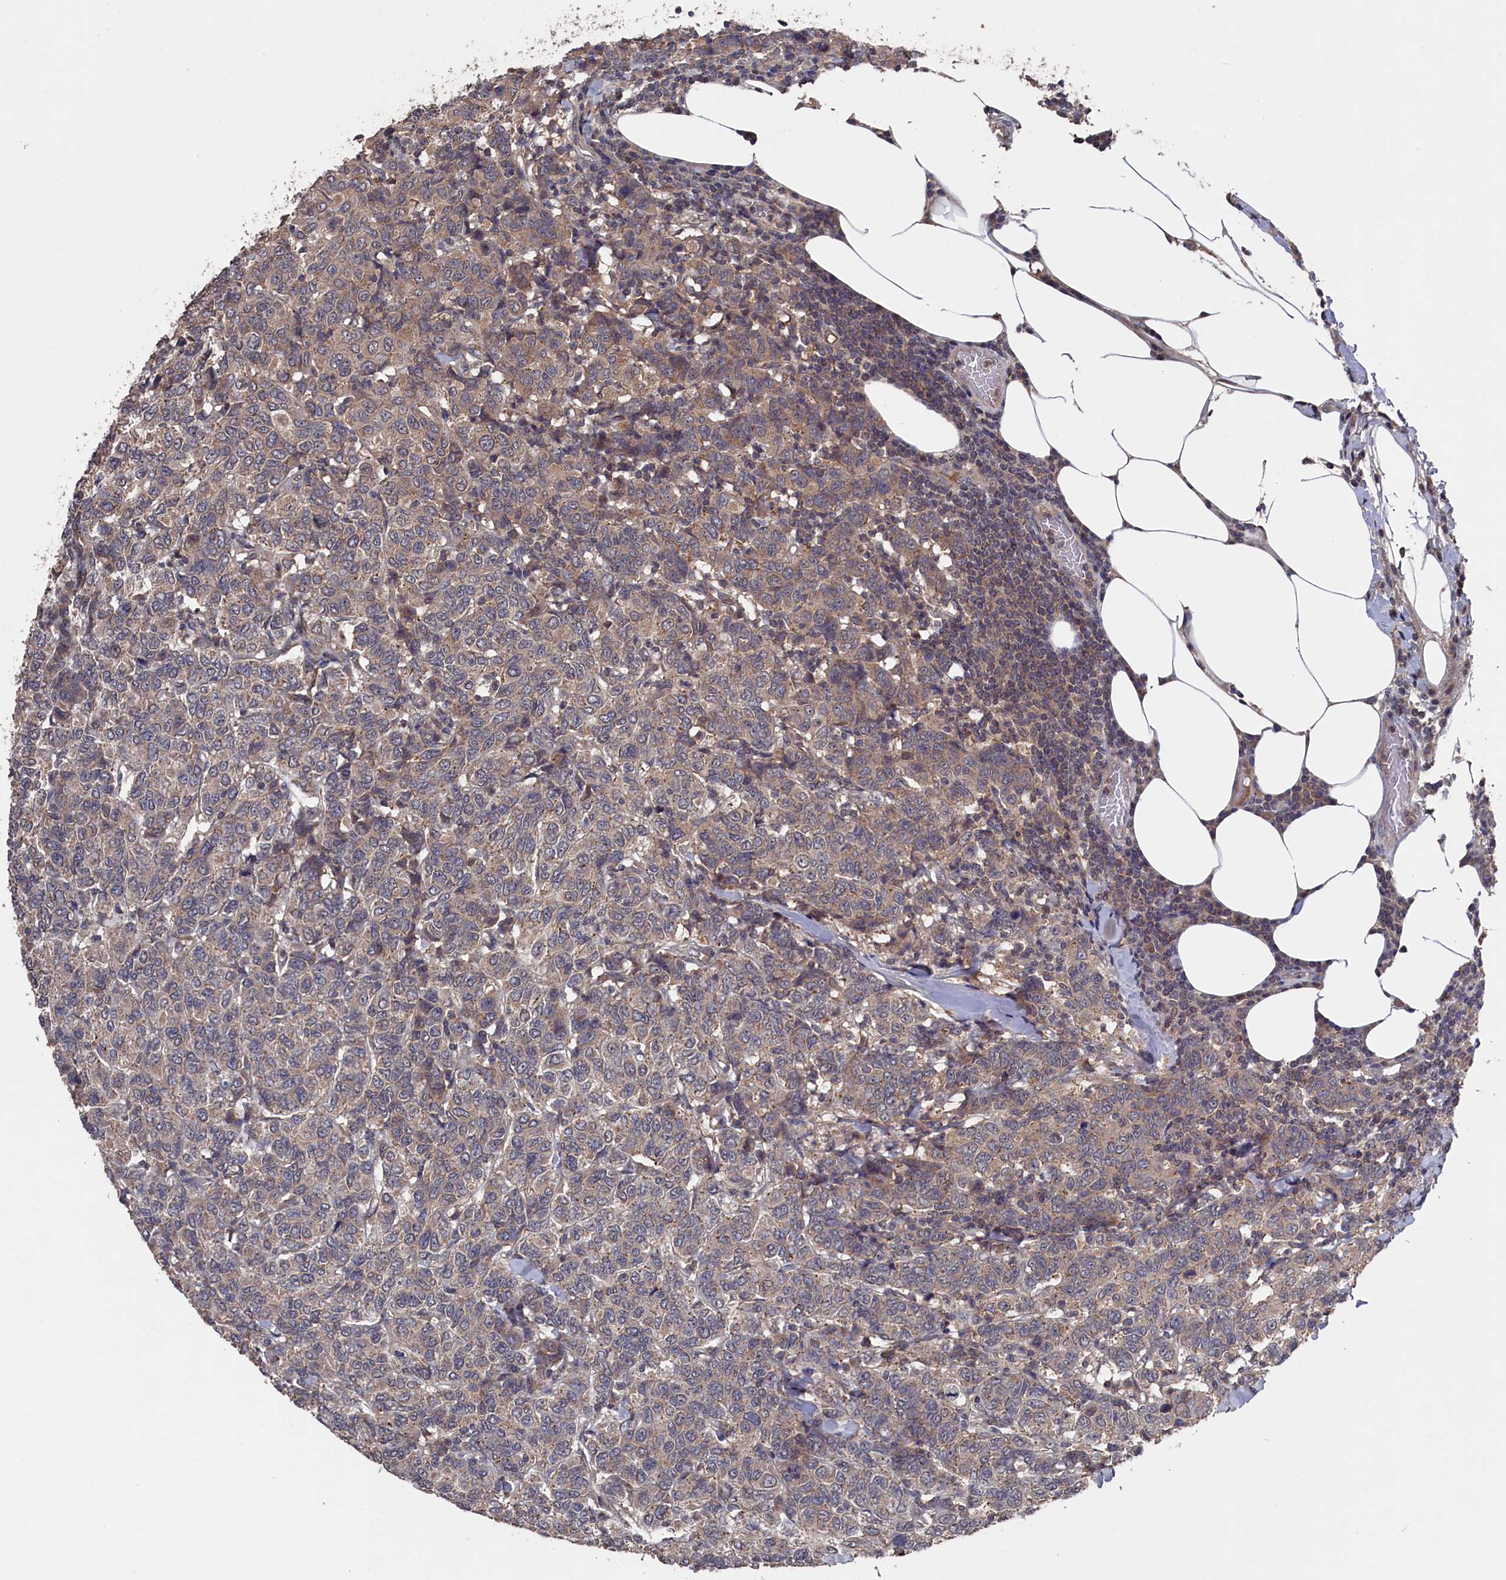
{"staining": {"intensity": "weak", "quantity": "25%-75%", "location": "cytoplasmic/membranous"}, "tissue": "breast cancer", "cell_type": "Tumor cells", "image_type": "cancer", "snomed": [{"axis": "morphology", "description": "Duct carcinoma"}, {"axis": "topography", "description": "Breast"}], "caption": "This image reveals immunohistochemistry staining of human intraductal carcinoma (breast), with low weak cytoplasmic/membranous staining in about 25%-75% of tumor cells.", "gene": "TMC5", "patient": {"sex": "female", "age": 55}}